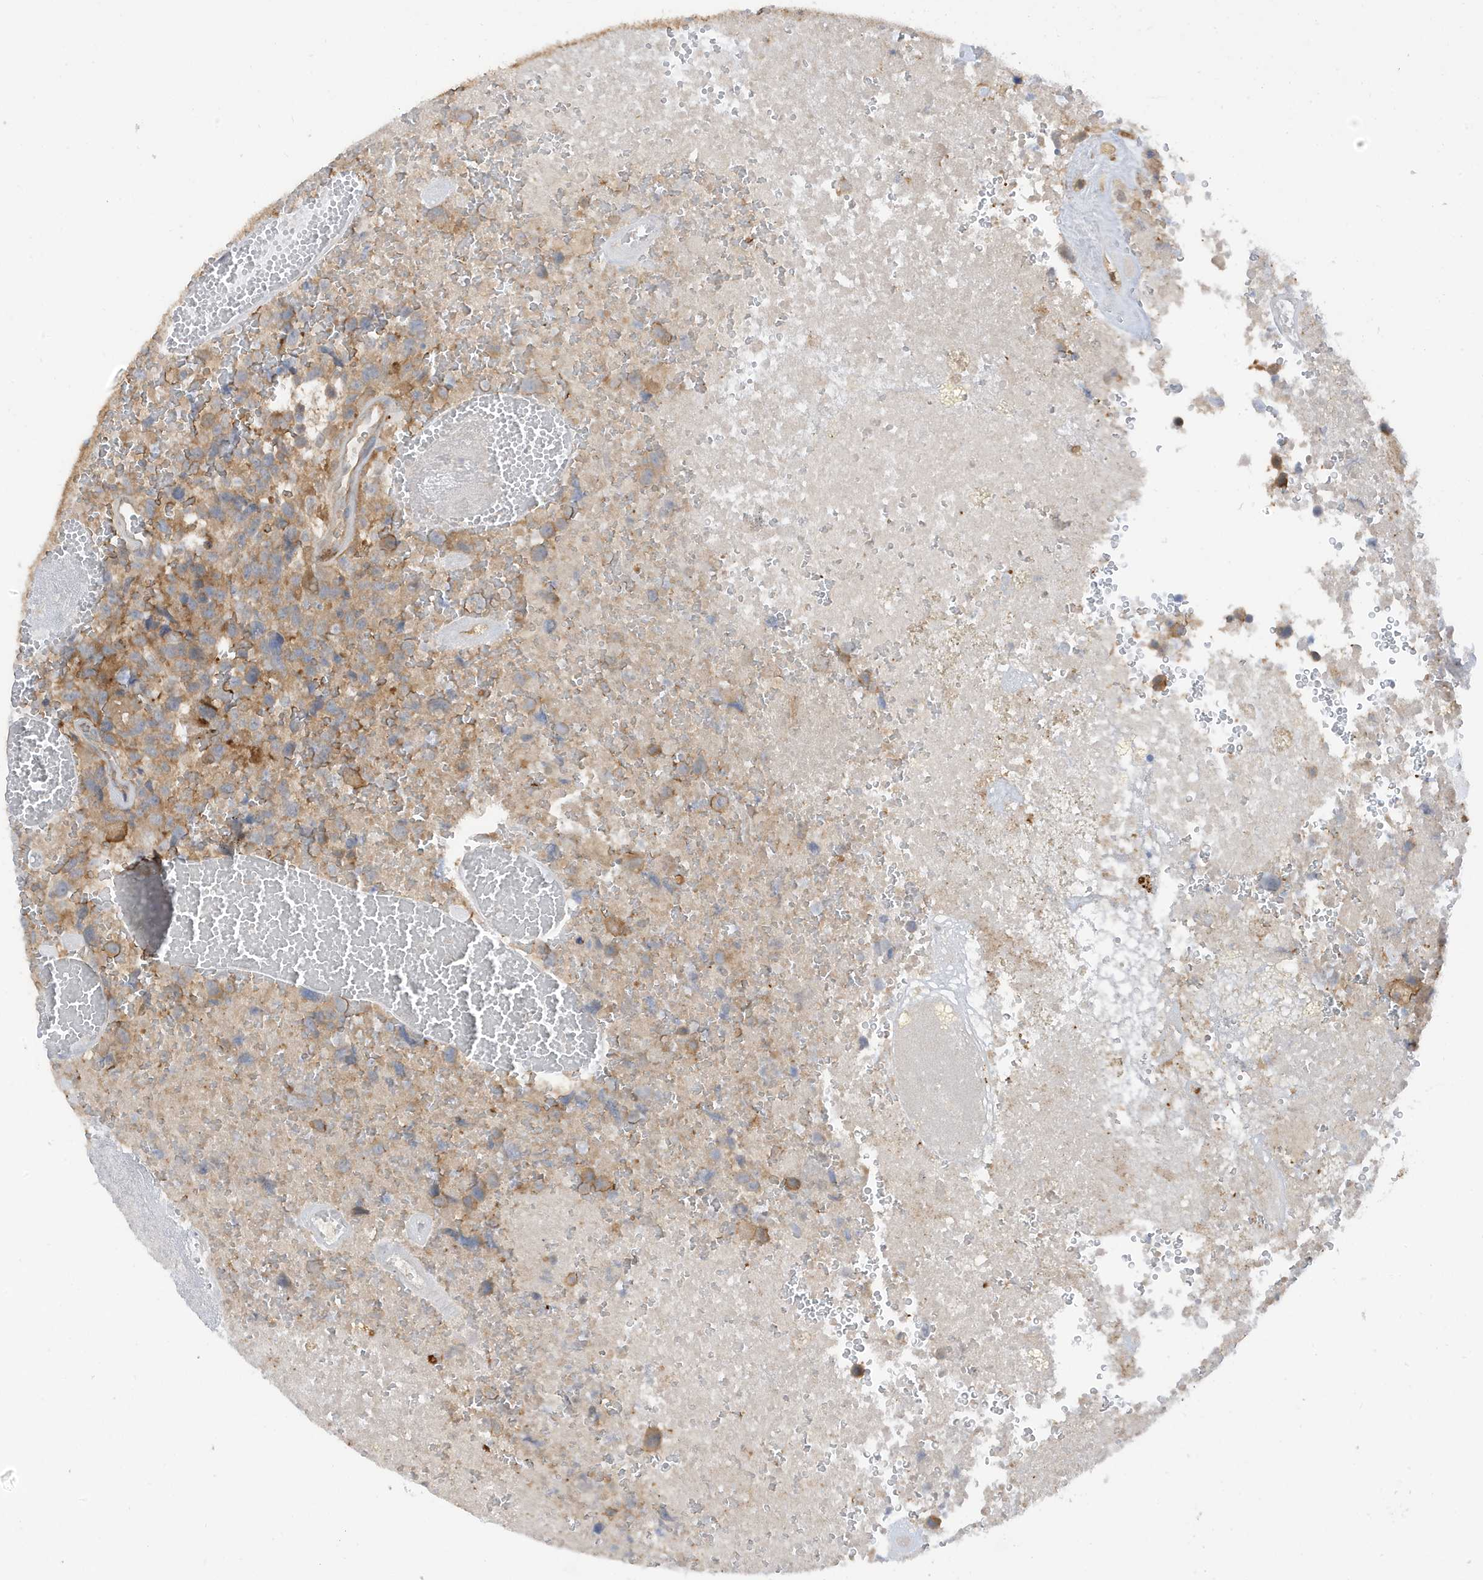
{"staining": {"intensity": "weak", "quantity": "<25%", "location": "cytoplasmic/membranous"}, "tissue": "glioma", "cell_type": "Tumor cells", "image_type": "cancer", "snomed": [{"axis": "morphology", "description": "Glioma, malignant, High grade"}, {"axis": "topography", "description": "Brain"}], "caption": "IHC histopathology image of neoplastic tissue: glioma stained with DAB reveals no significant protein positivity in tumor cells. (Brightfield microscopy of DAB immunohistochemistry (IHC) at high magnification).", "gene": "PHACTR2", "patient": {"sex": "male", "age": 69}}